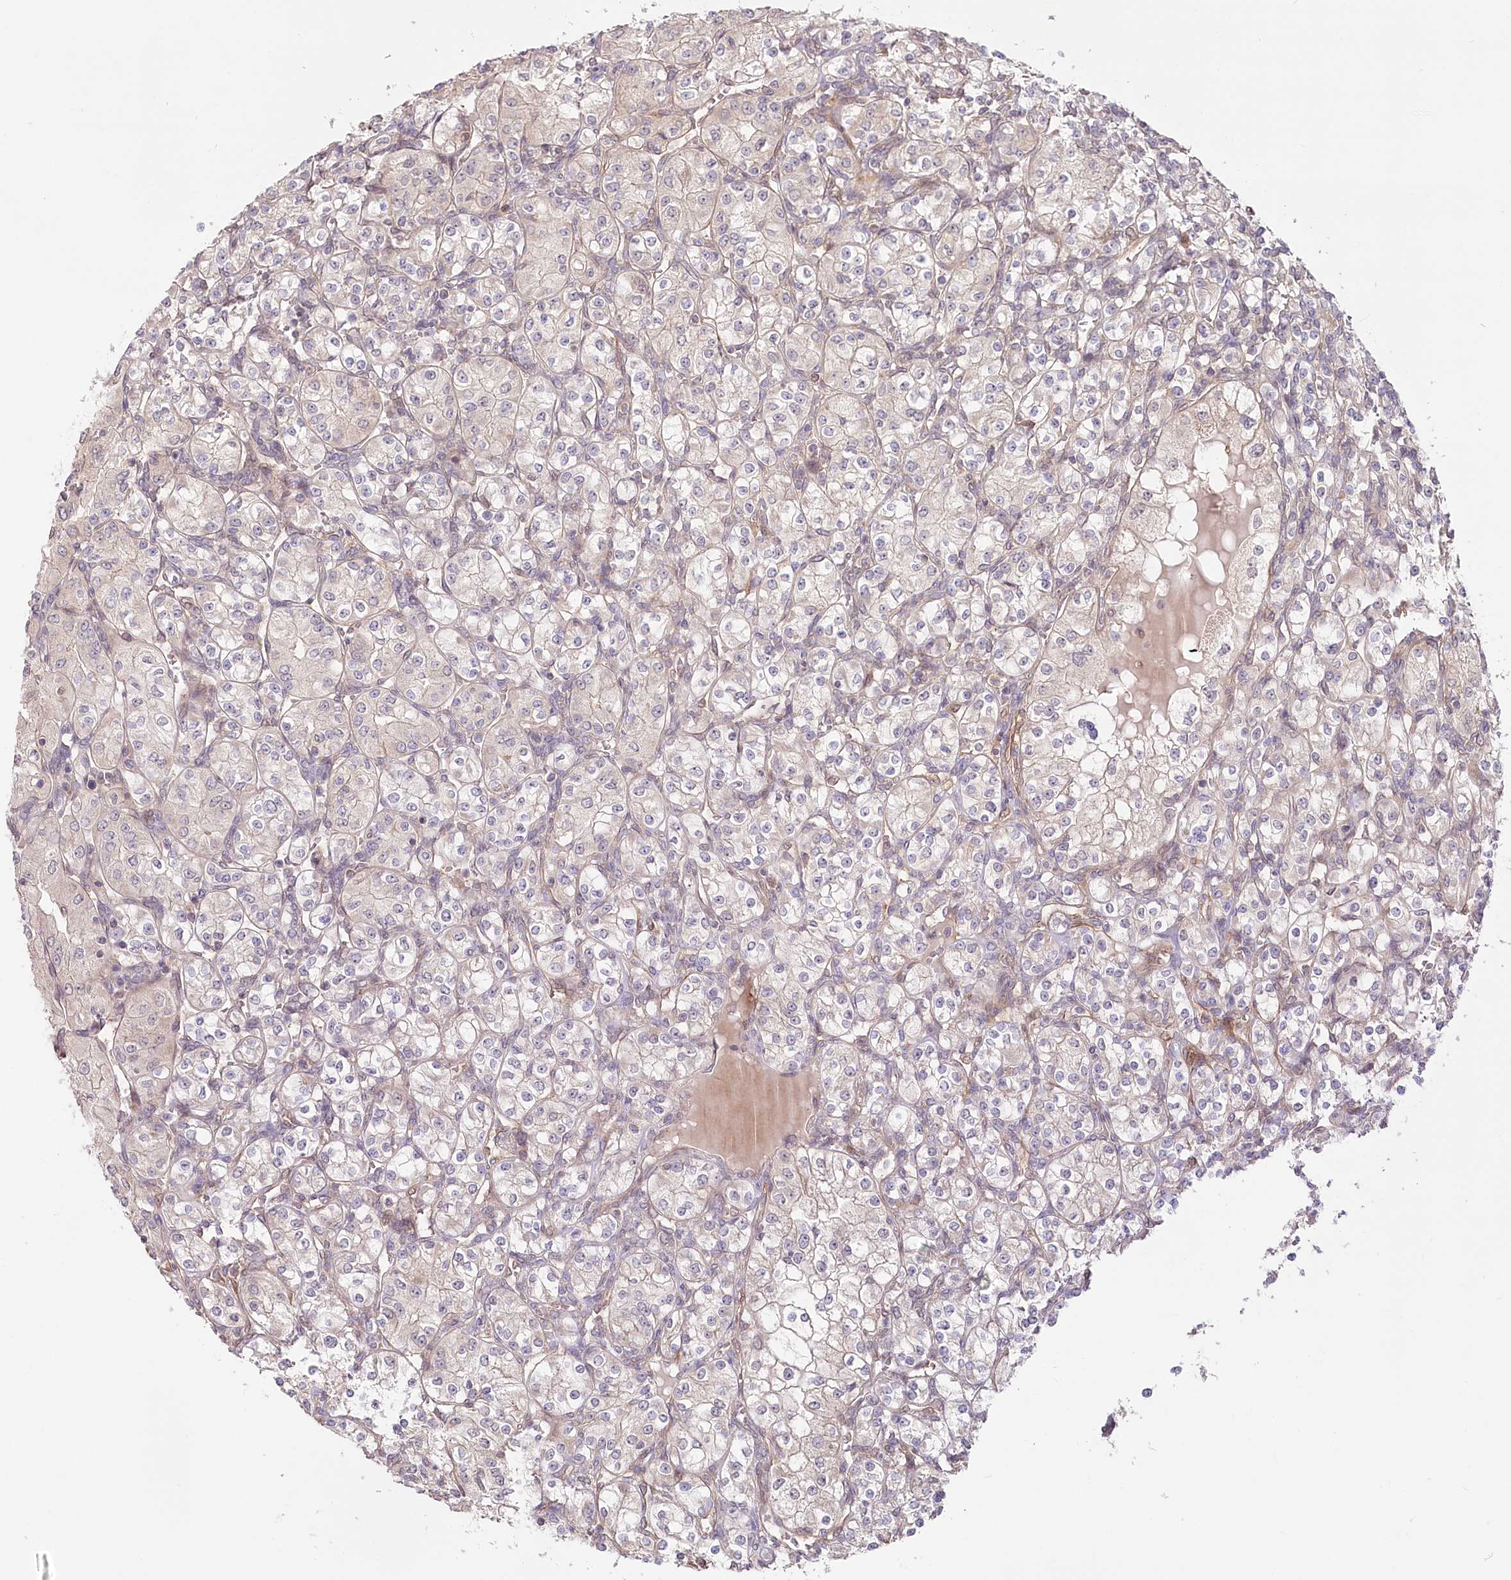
{"staining": {"intensity": "negative", "quantity": "none", "location": "none"}, "tissue": "renal cancer", "cell_type": "Tumor cells", "image_type": "cancer", "snomed": [{"axis": "morphology", "description": "Adenocarcinoma, NOS"}, {"axis": "topography", "description": "Kidney"}], "caption": "Immunohistochemistry (IHC) histopathology image of human renal cancer stained for a protein (brown), which exhibits no staining in tumor cells.", "gene": "CEP70", "patient": {"sex": "male", "age": 77}}